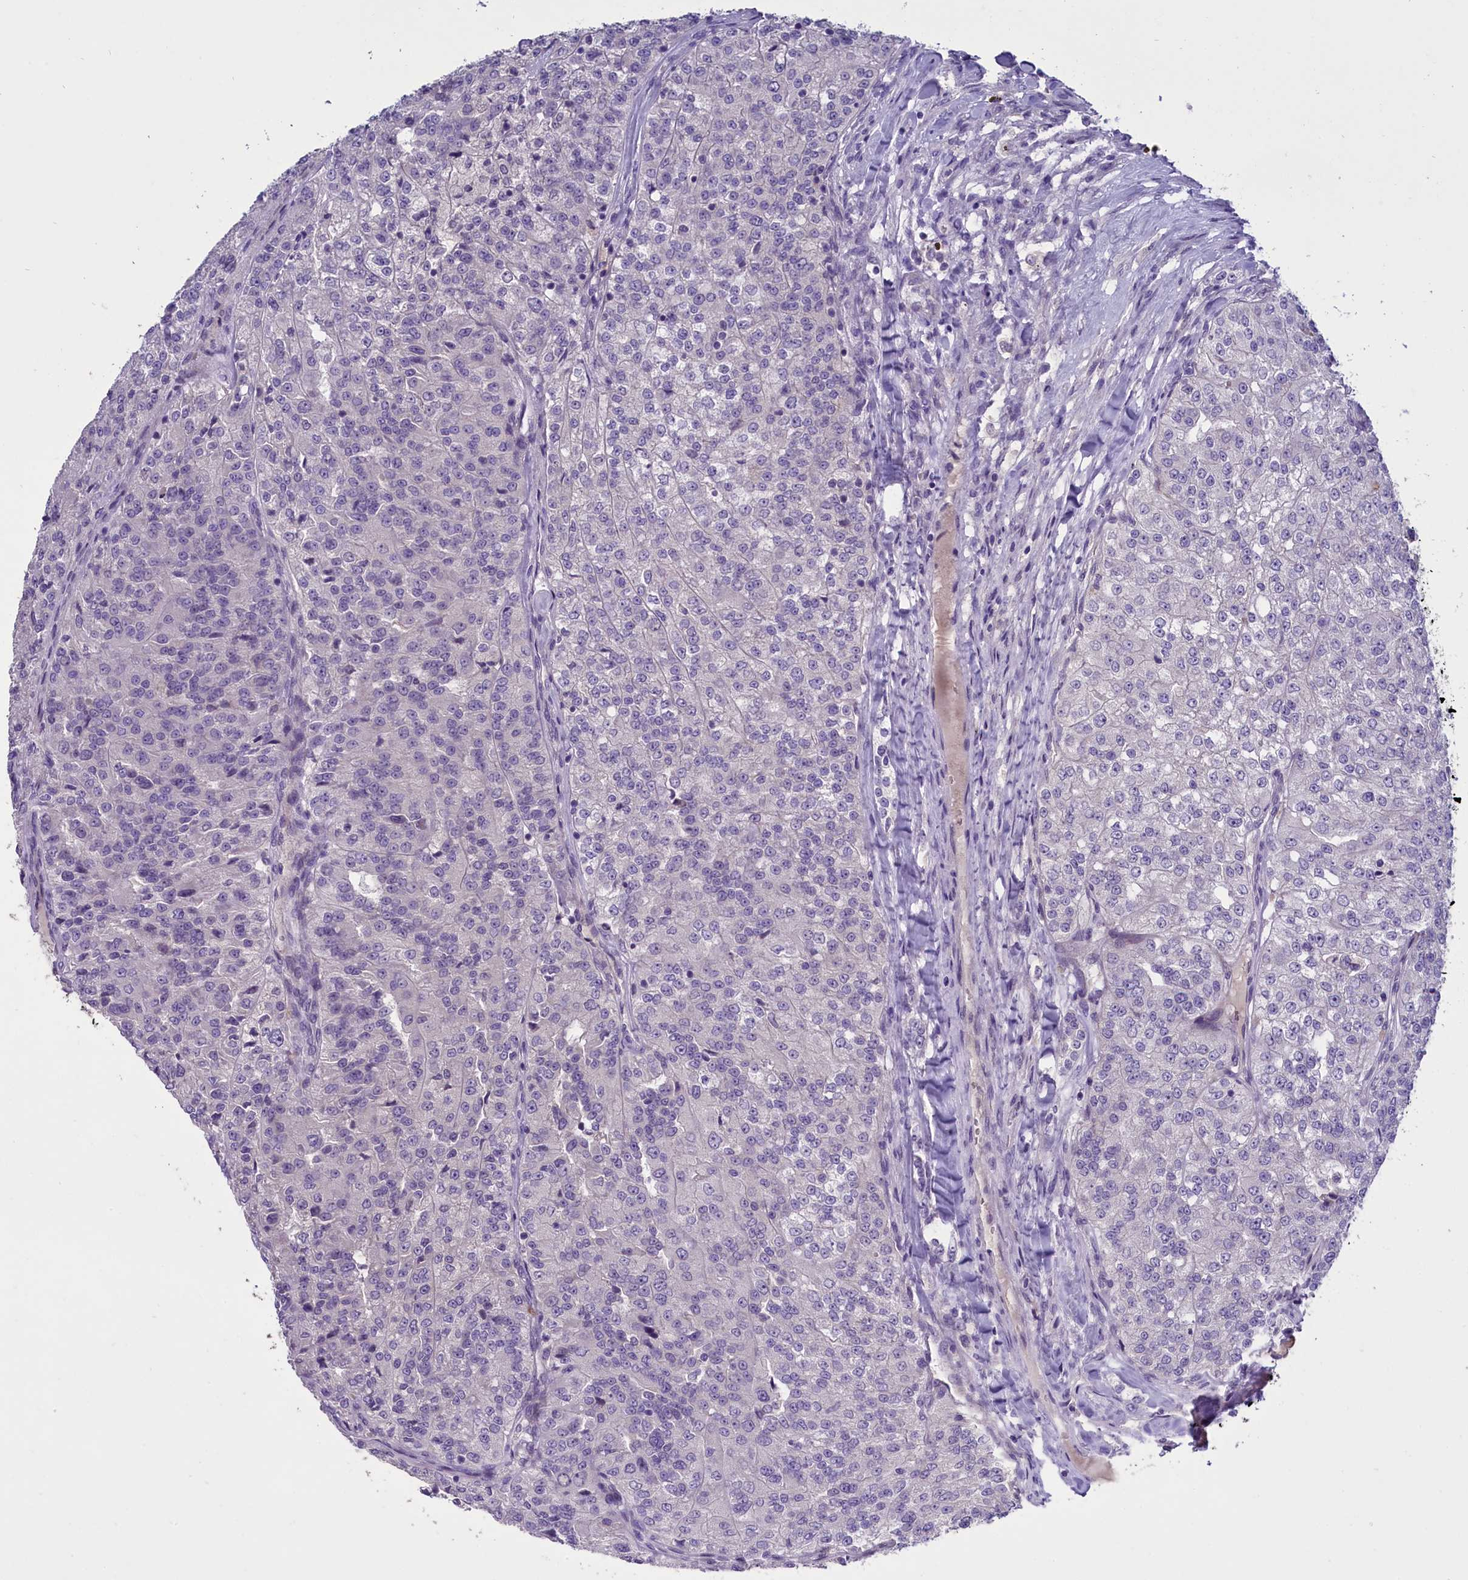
{"staining": {"intensity": "negative", "quantity": "none", "location": "none"}, "tissue": "renal cancer", "cell_type": "Tumor cells", "image_type": "cancer", "snomed": [{"axis": "morphology", "description": "Adenocarcinoma, NOS"}, {"axis": "topography", "description": "Kidney"}], "caption": "Micrograph shows no significant protein expression in tumor cells of renal cancer.", "gene": "ENPP6", "patient": {"sex": "female", "age": 63}}